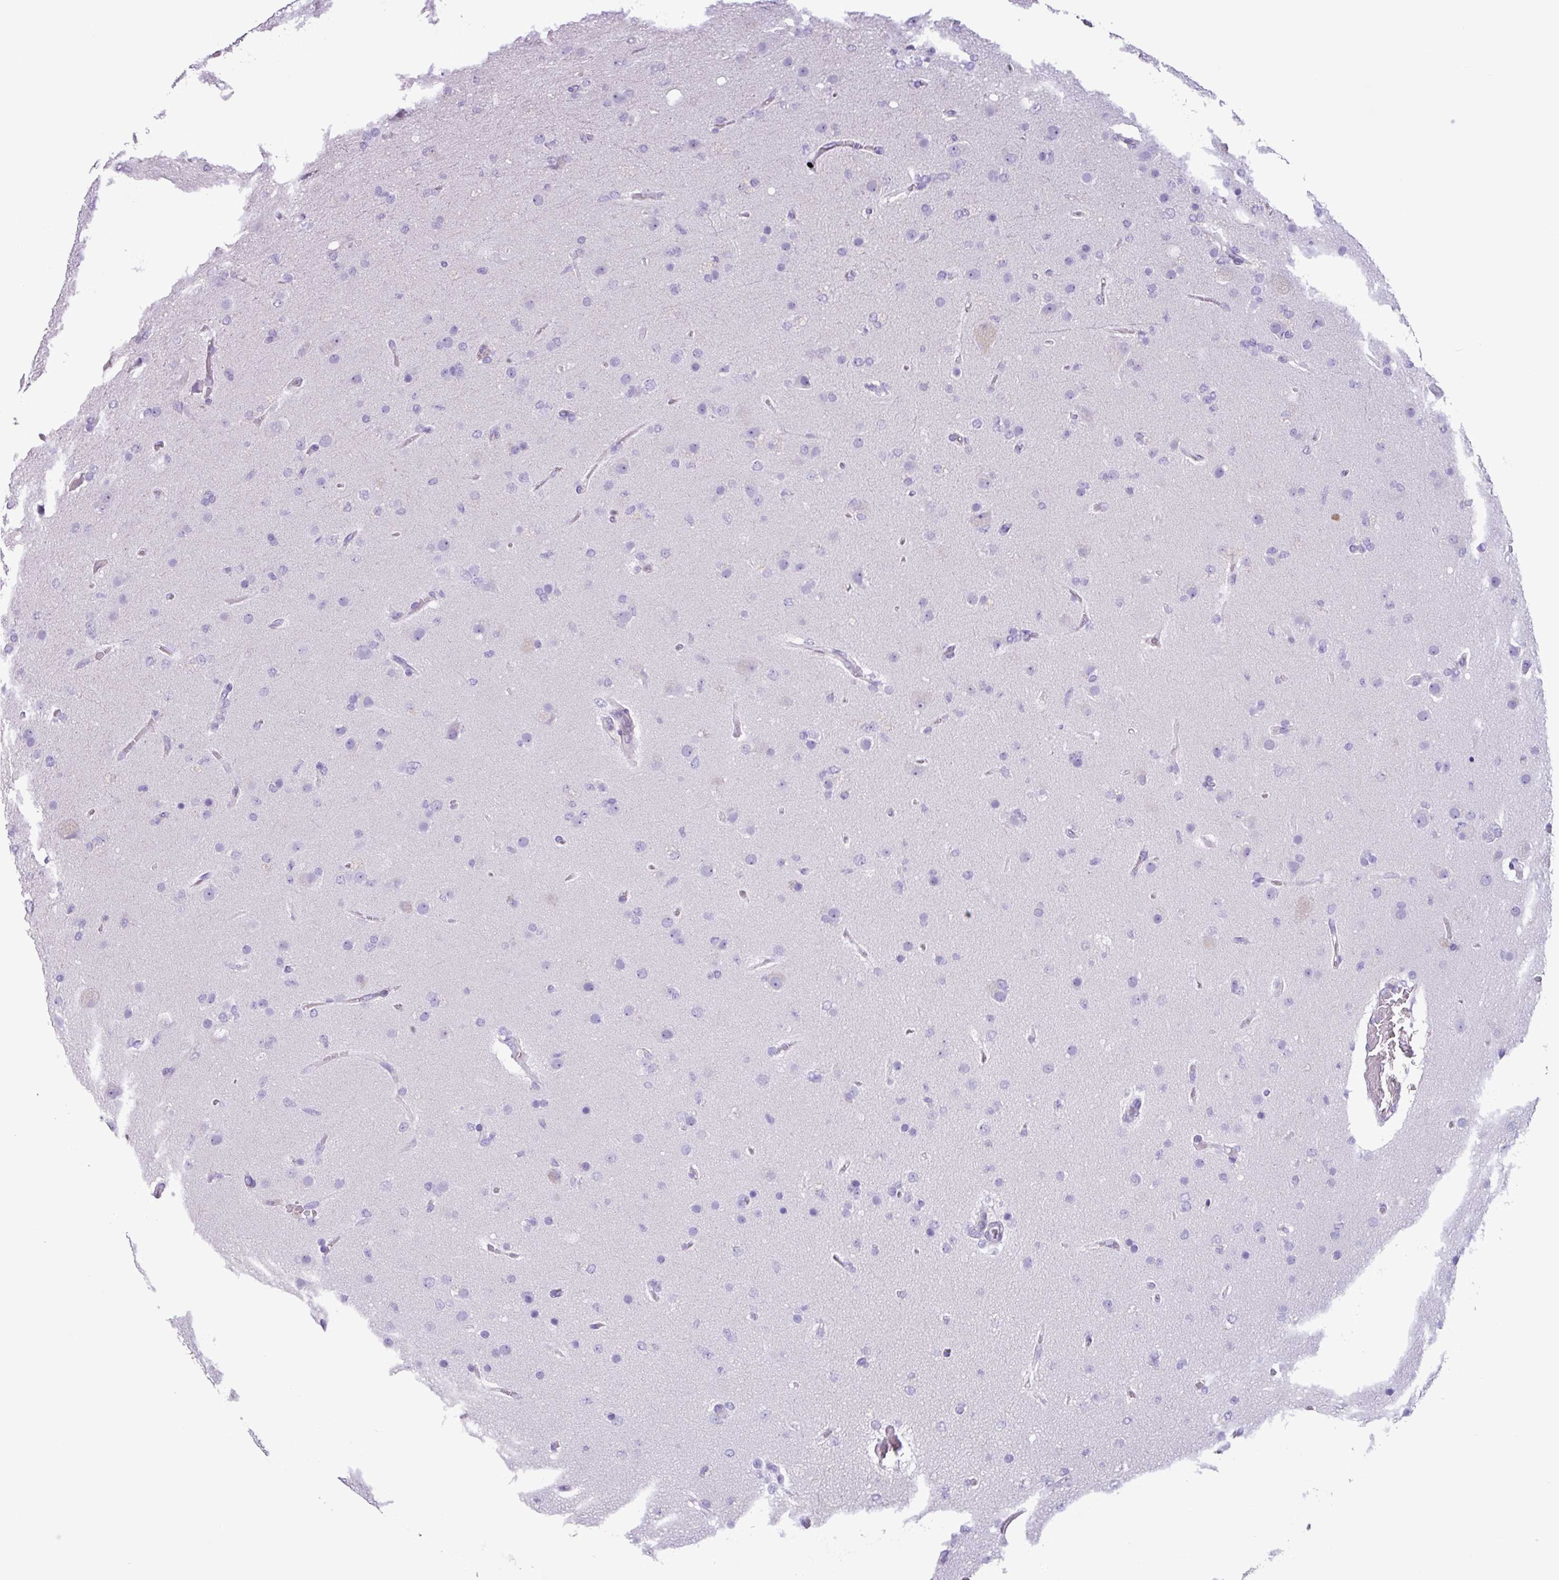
{"staining": {"intensity": "negative", "quantity": "none", "location": "none"}, "tissue": "glioma", "cell_type": "Tumor cells", "image_type": "cancer", "snomed": [{"axis": "morphology", "description": "Glioma, malignant, High grade"}, {"axis": "topography", "description": "Brain"}], "caption": "The image exhibits no significant staining in tumor cells of malignant high-grade glioma.", "gene": "CYSTM1", "patient": {"sex": "female", "age": 74}}